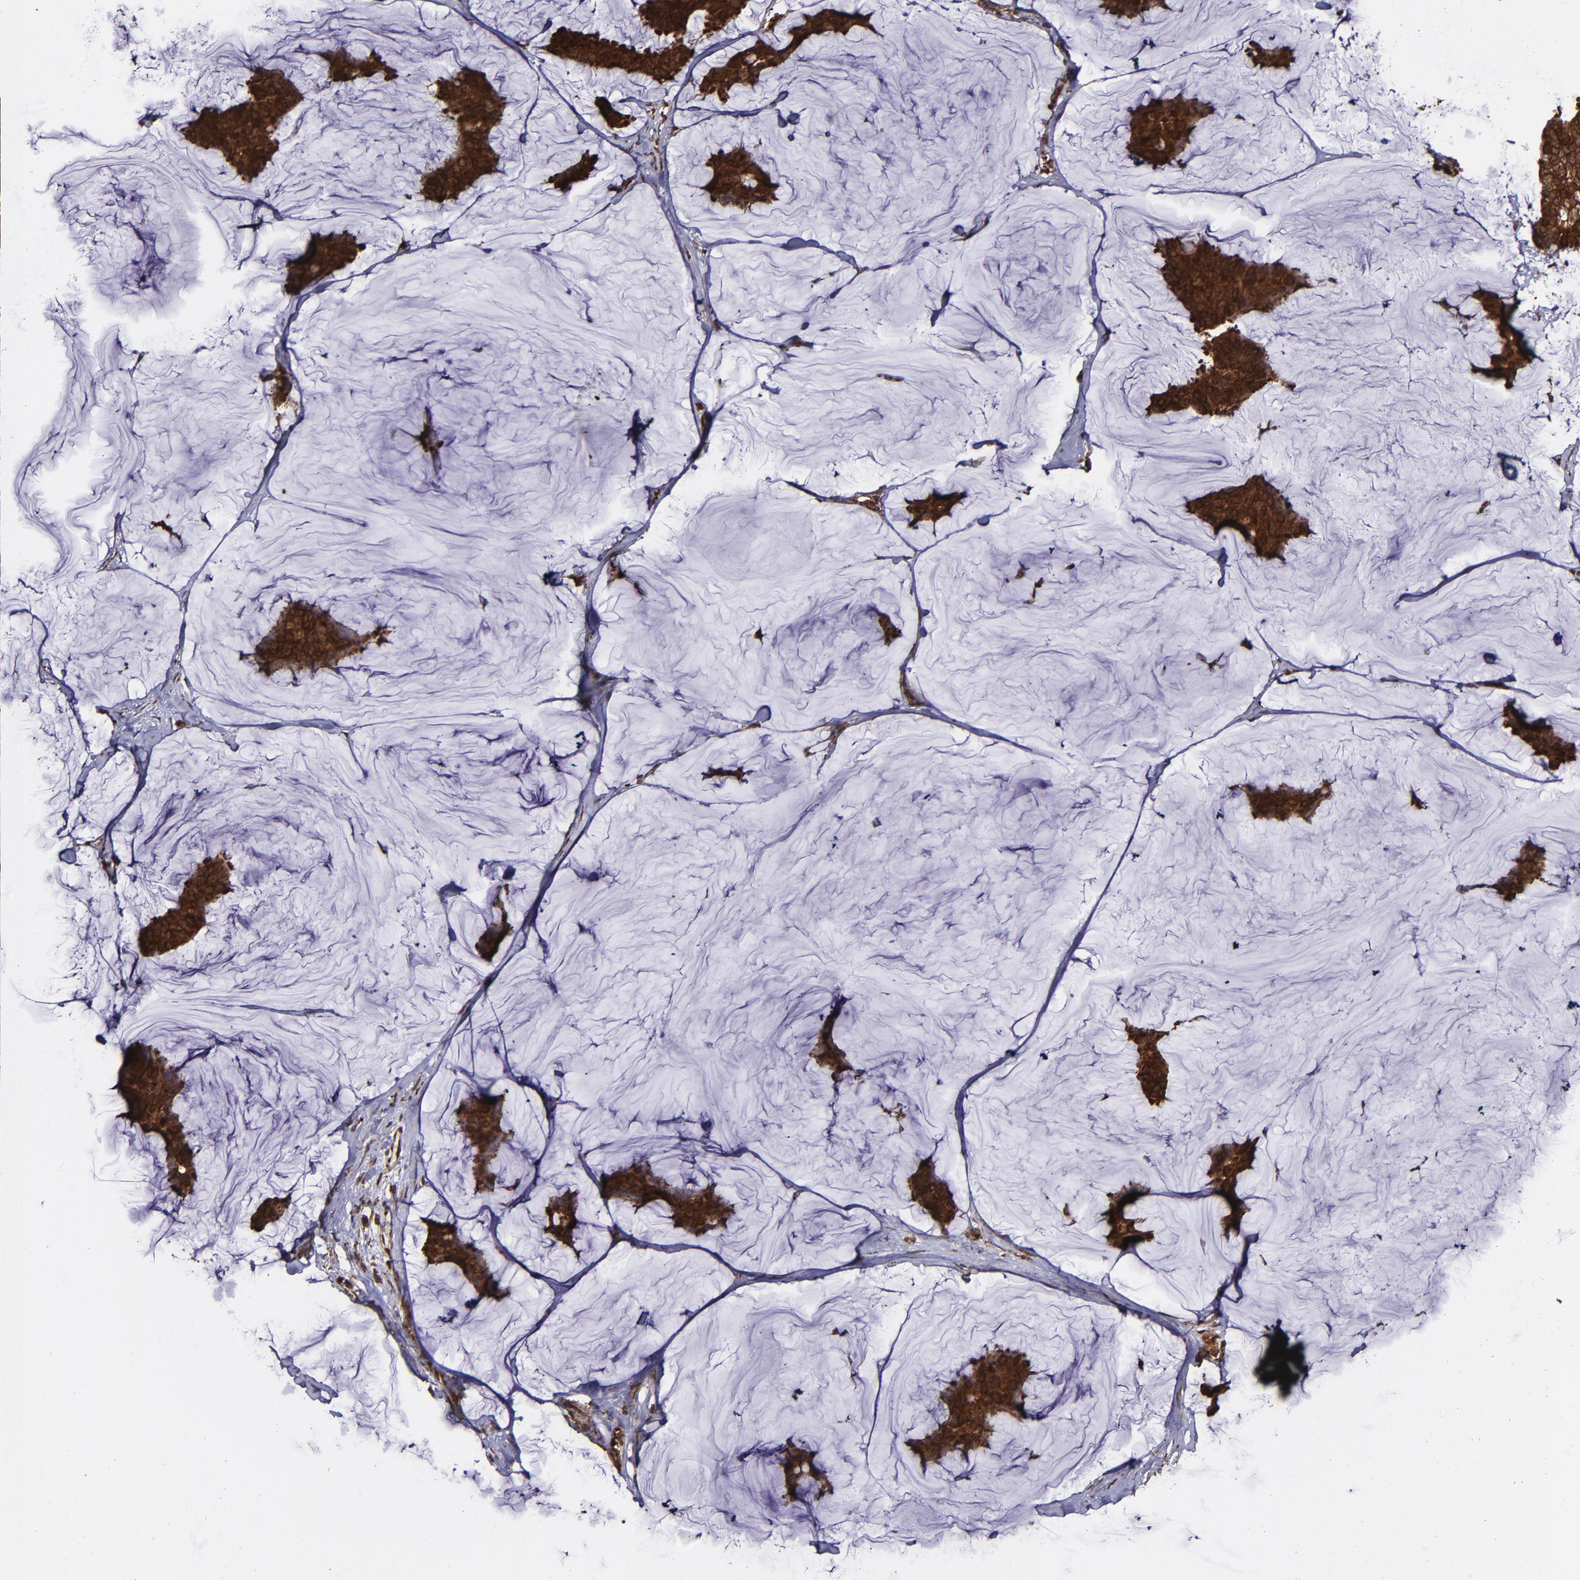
{"staining": {"intensity": "strong", "quantity": ">75%", "location": "cytoplasmic/membranous,nuclear"}, "tissue": "breast cancer", "cell_type": "Tumor cells", "image_type": "cancer", "snomed": [{"axis": "morphology", "description": "Duct carcinoma"}, {"axis": "topography", "description": "Breast"}], "caption": "The photomicrograph reveals staining of breast cancer, revealing strong cytoplasmic/membranous and nuclear protein expression (brown color) within tumor cells.", "gene": "EIF4ENIF1", "patient": {"sex": "female", "age": 93}}